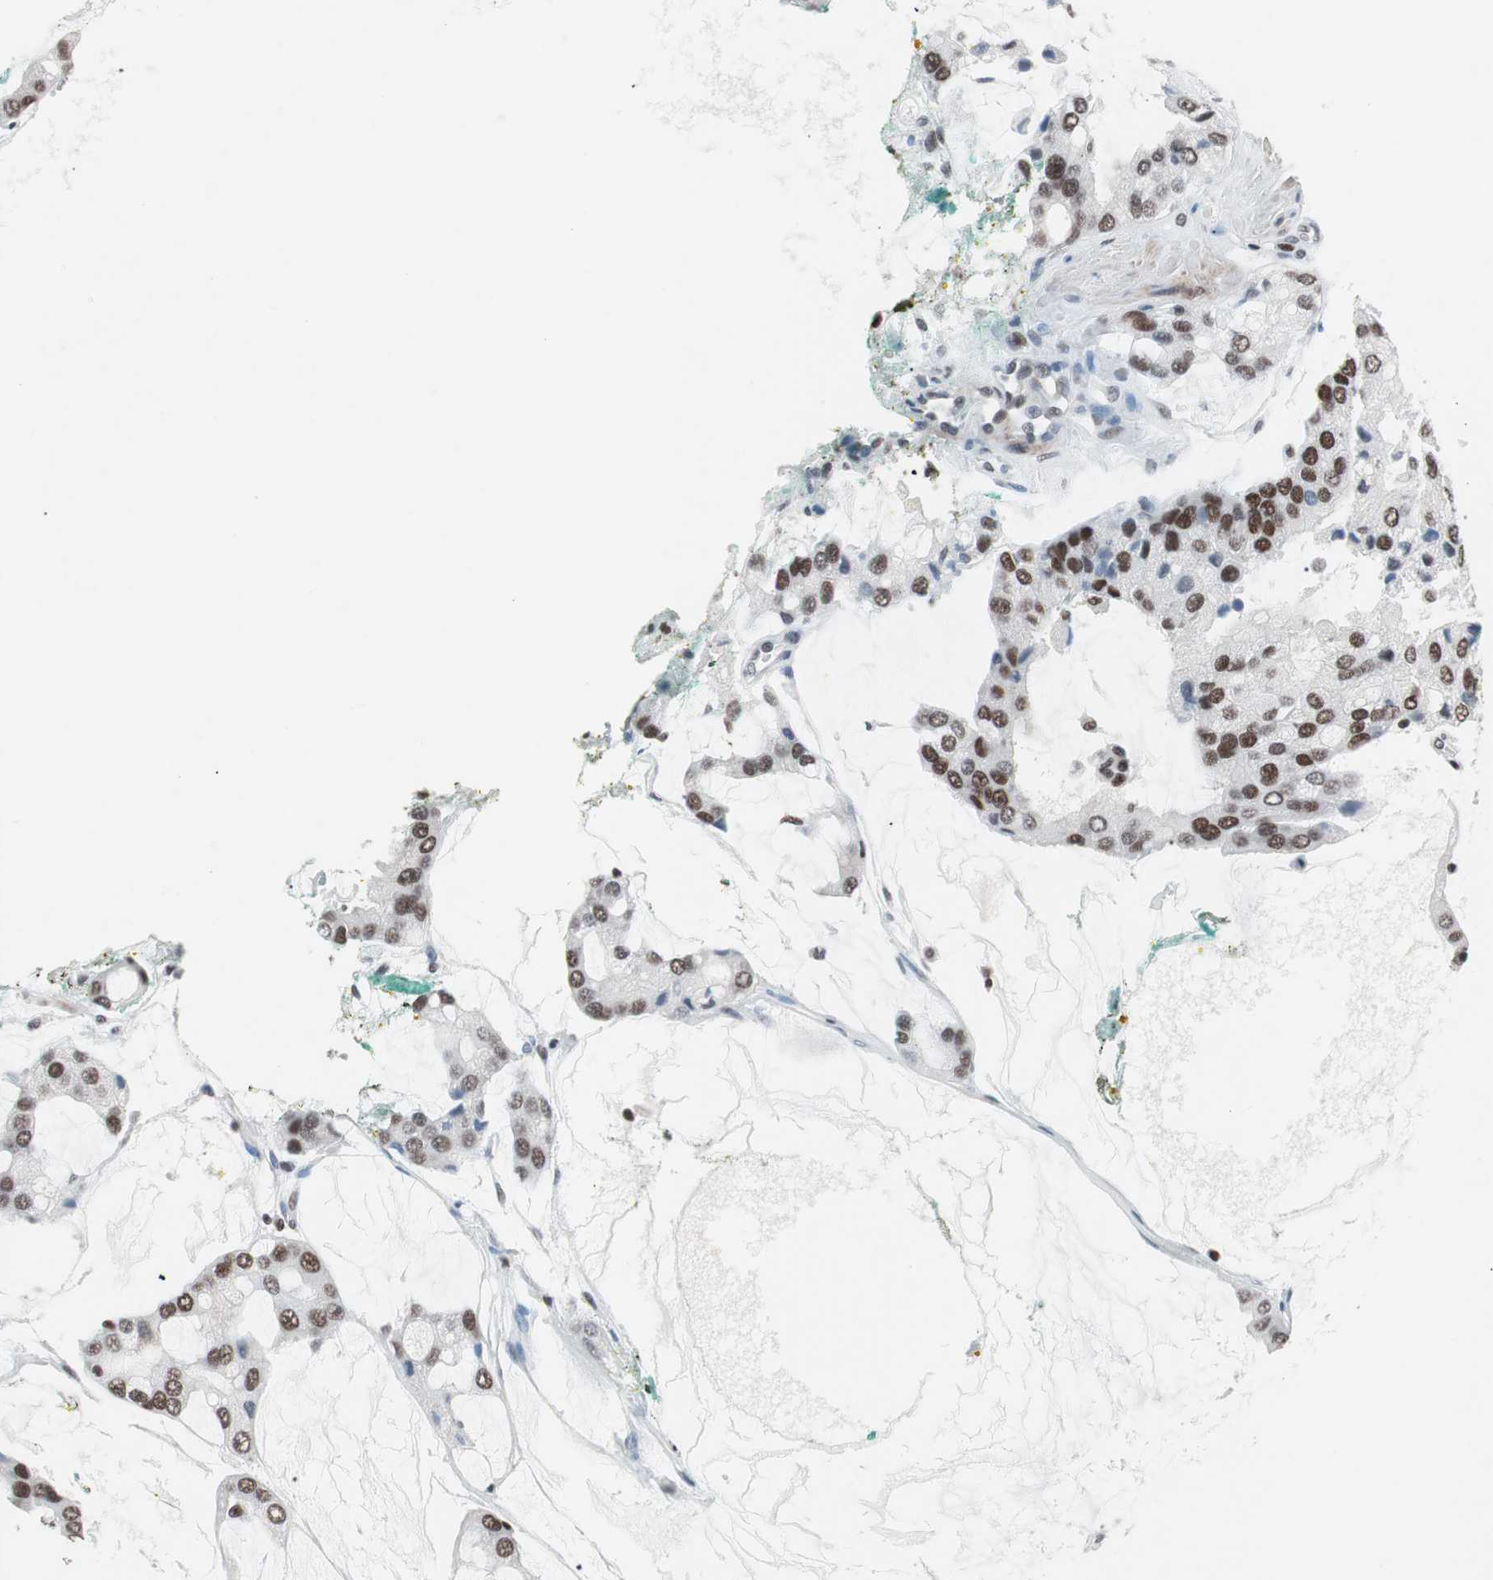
{"staining": {"intensity": "moderate", "quantity": ">75%", "location": "nuclear"}, "tissue": "prostate cancer", "cell_type": "Tumor cells", "image_type": "cancer", "snomed": [{"axis": "morphology", "description": "Adenocarcinoma, High grade"}, {"axis": "topography", "description": "Prostate"}], "caption": "Protein staining of prostate cancer (high-grade adenocarcinoma) tissue reveals moderate nuclear positivity in about >75% of tumor cells.", "gene": "ARID1A", "patient": {"sex": "male", "age": 67}}